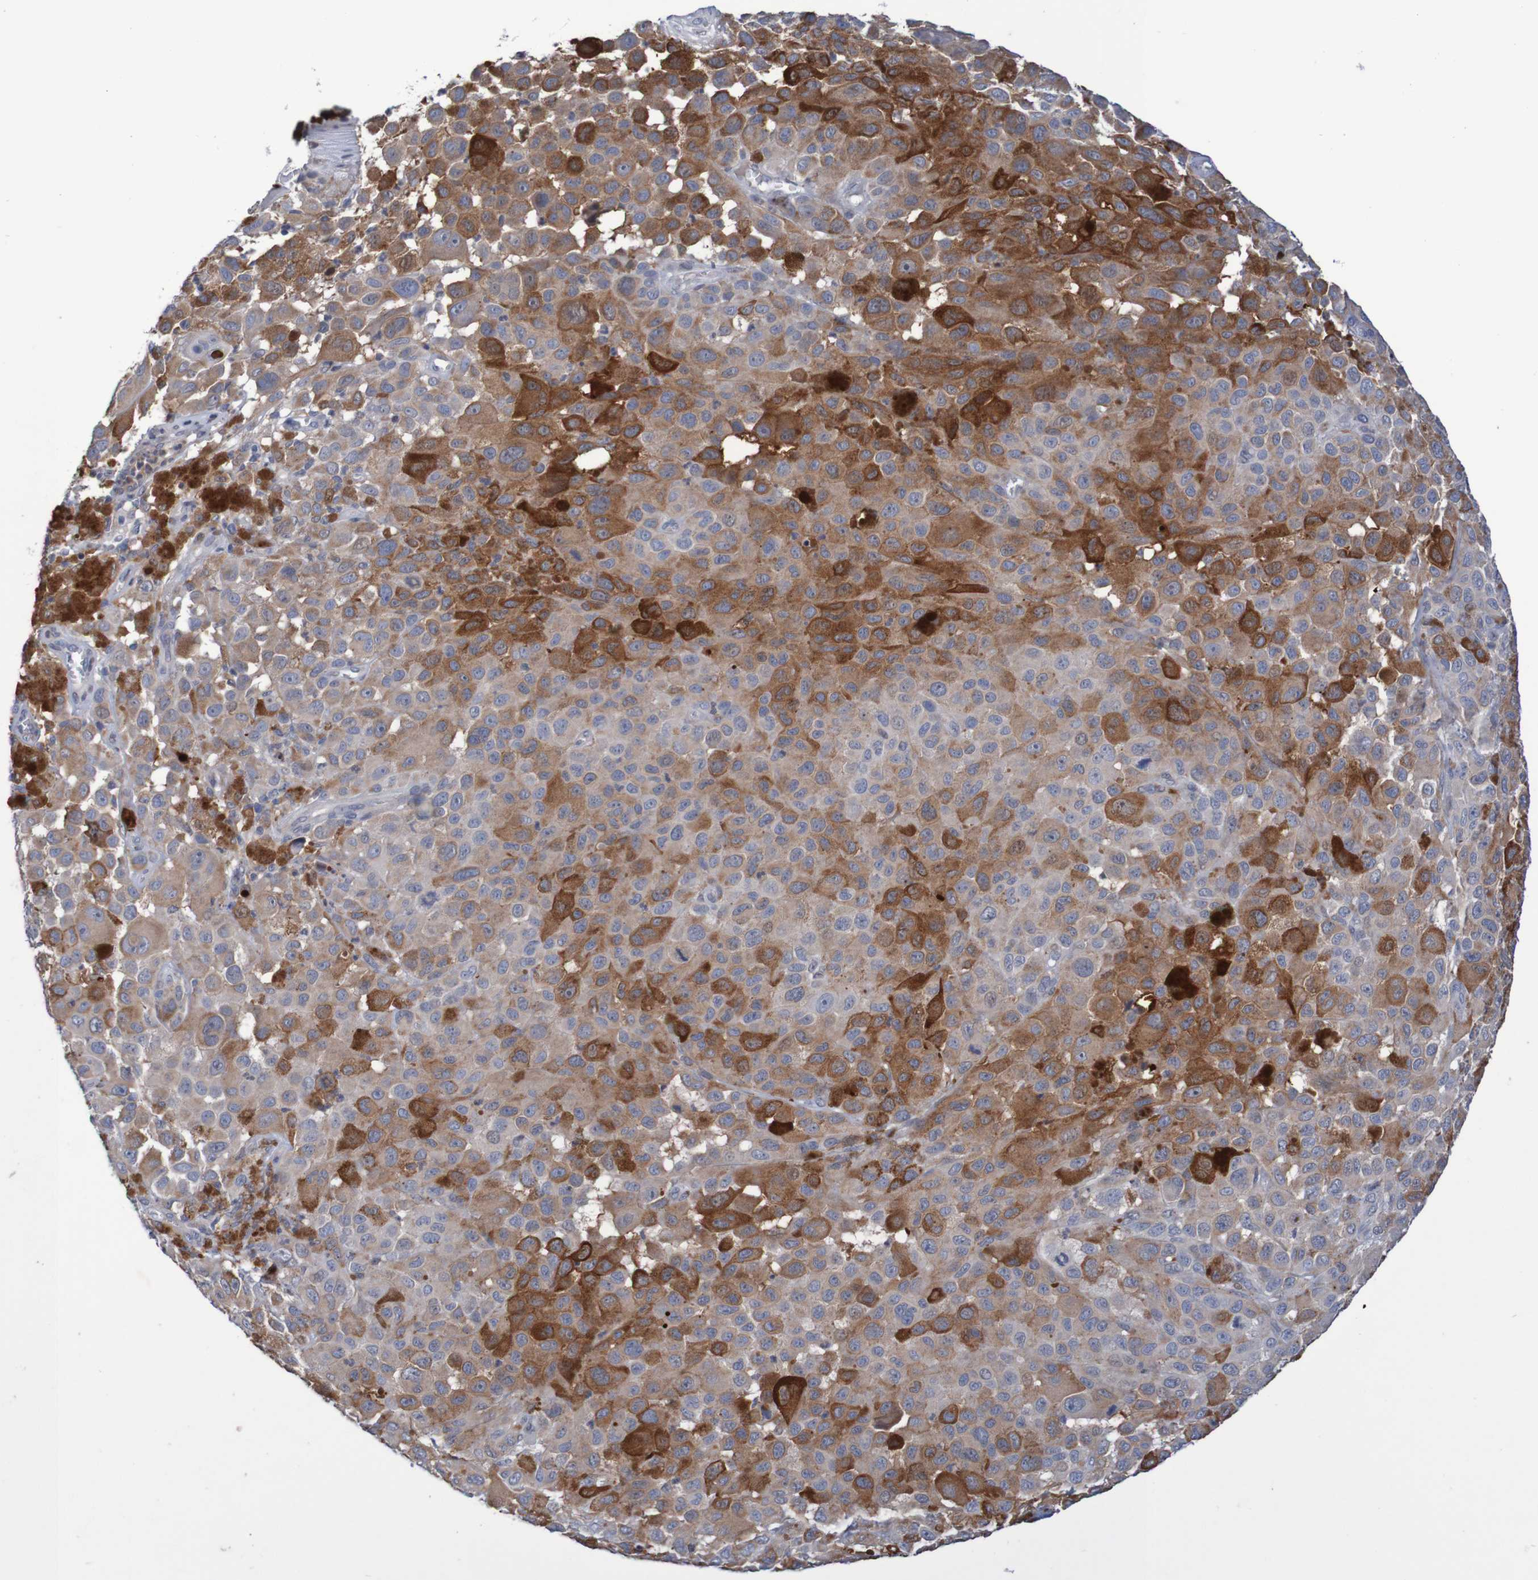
{"staining": {"intensity": "moderate", "quantity": "25%-75%", "location": "cytoplasmic/membranous"}, "tissue": "melanoma", "cell_type": "Tumor cells", "image_type": "cancer", "snomed": [{"axis": "morphology", "description": "Malignant melanoma, NOS"}, {"axis": "topography", "description": "Skin"}], "caption": "DAB immunohistochemical staining of melanoma reveals moderate cytoplasmic/membranous protein expression in about 25%-75% of tumor cells.", "gene": "FBP2", "patient": {"sex": "male", "age": 96}}